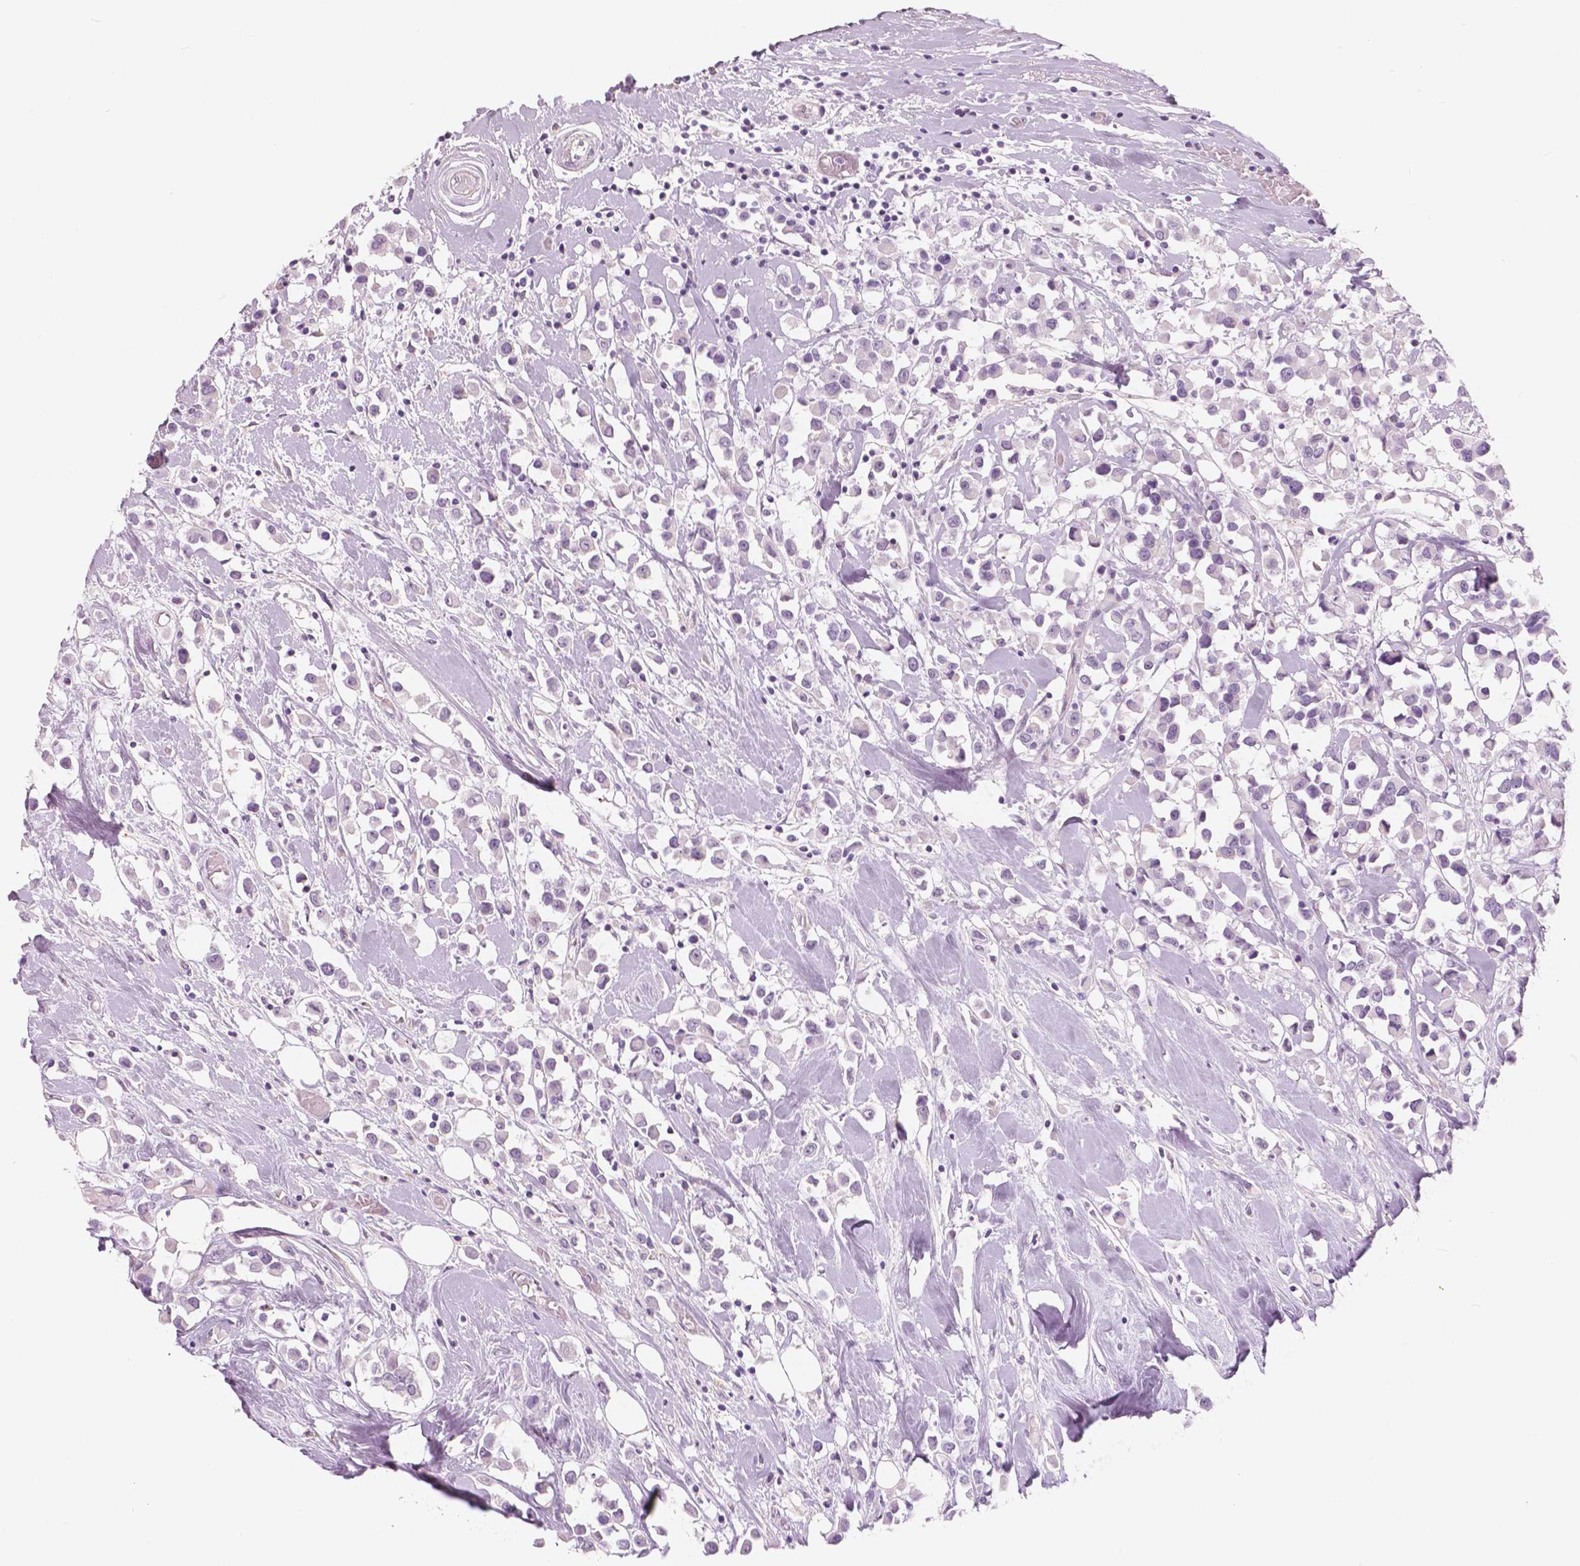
{"staining": {"intensity": "negative", "quantity": "none", "location": "none"}, "tissue": "breast cancer", "cell_type": "Tumor cells", "image_type": "cancer", "snomed": [{"axis": "morphology", "description": "Duct carcinoma"}, {"axis": "topography", "description": "Breast"}], "caption": "Tumor cells show no significant protein expression in breast infiltrating ductal carcinoma.", "gene": "A4GNT", "patient": {"sex": "female", "age": 61}}